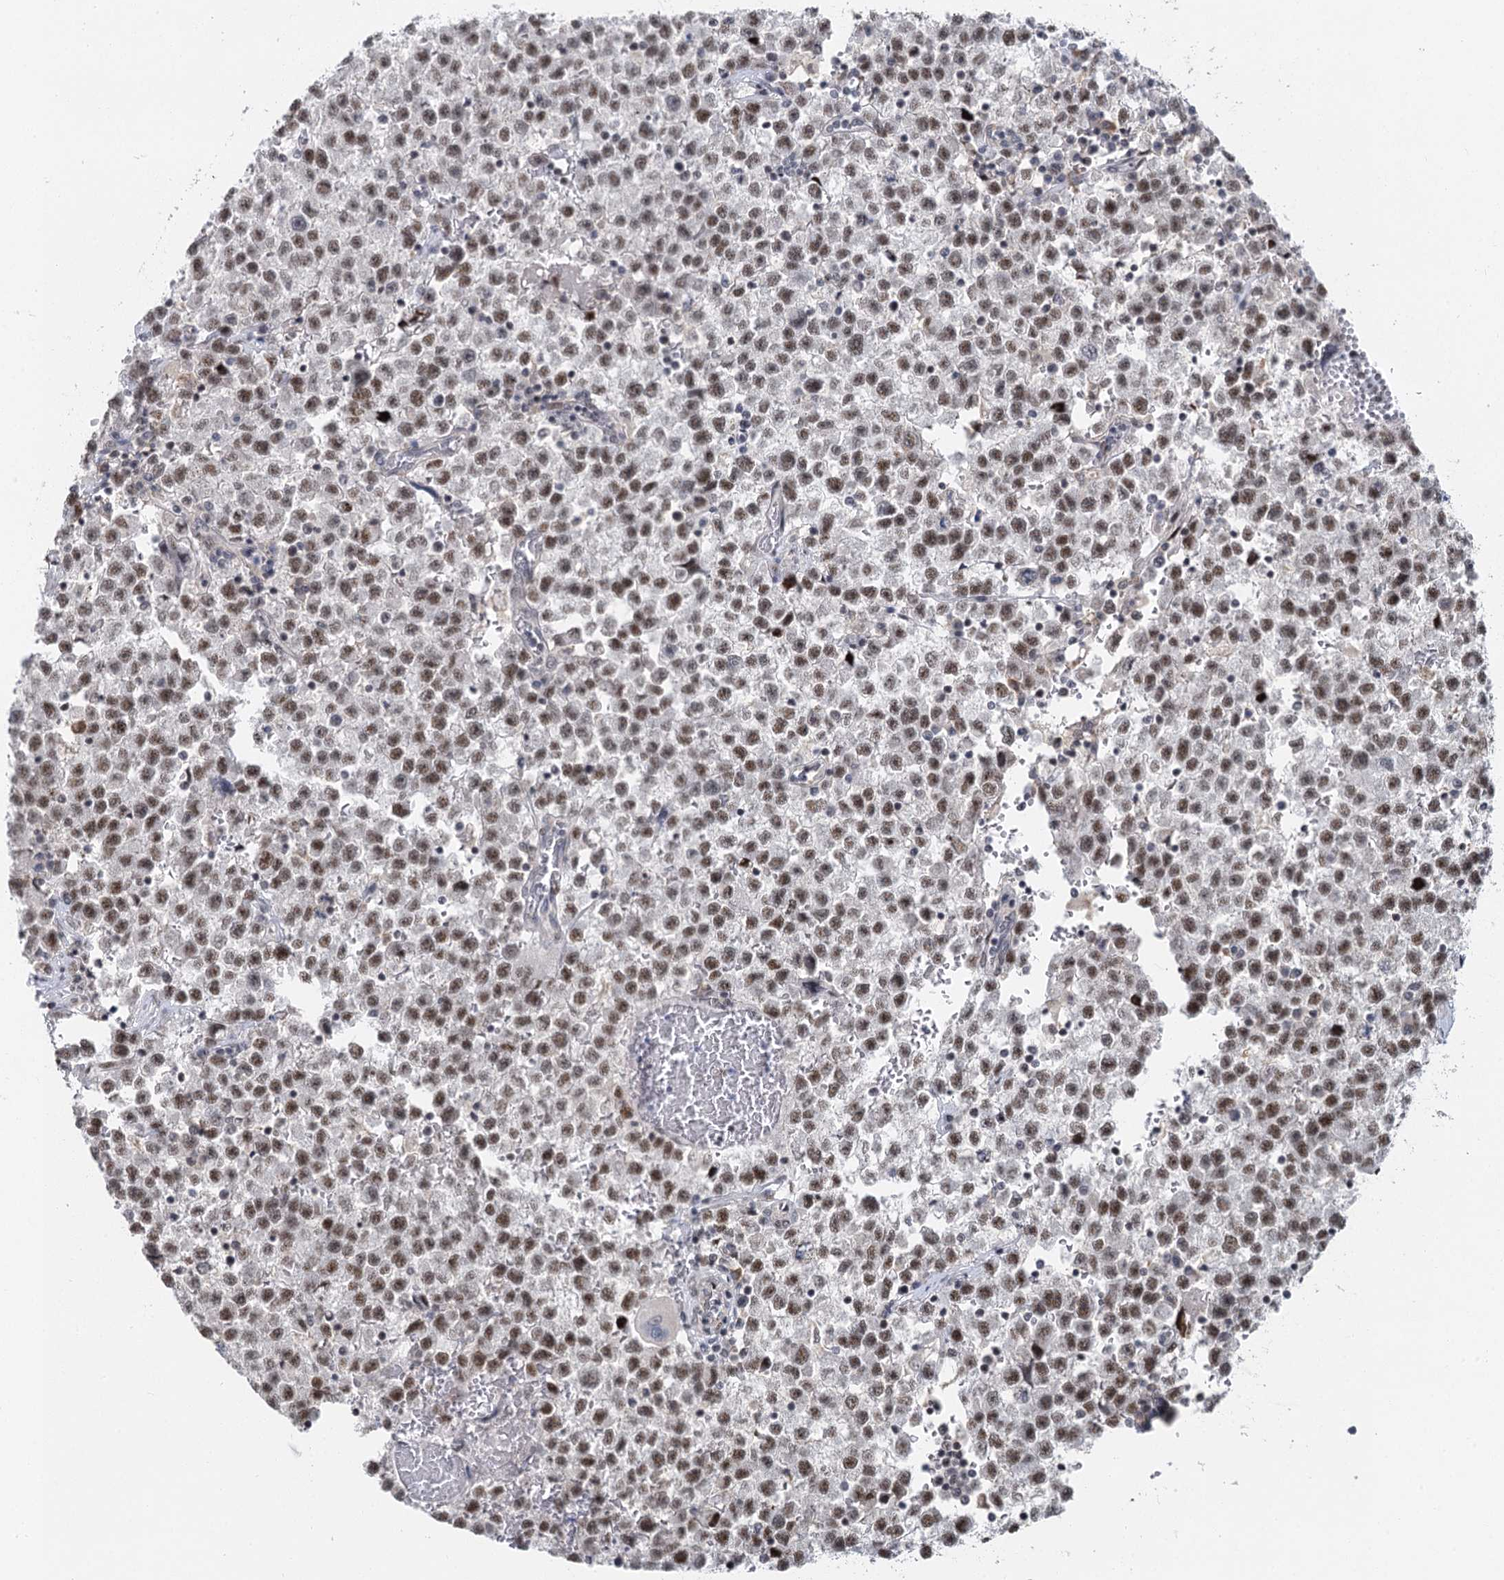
{"staining": {"intensity": "weak", "quantity": ">75%", "location": "nuclear"}, "tissue": "testis cancer", "cell_type": "Tumor cells", "image_type": "cancer", "snomed": [{"axis": "morphology", "description": "Seminoma, NOS"}, {"axis": "topography", "description": "Testis"}], "caption": "Testis cancer stained with a protein marker shows weak staining in tumor cells.", "gene": "IL11RA", "patient": {"sex": "male", "age": 22}}